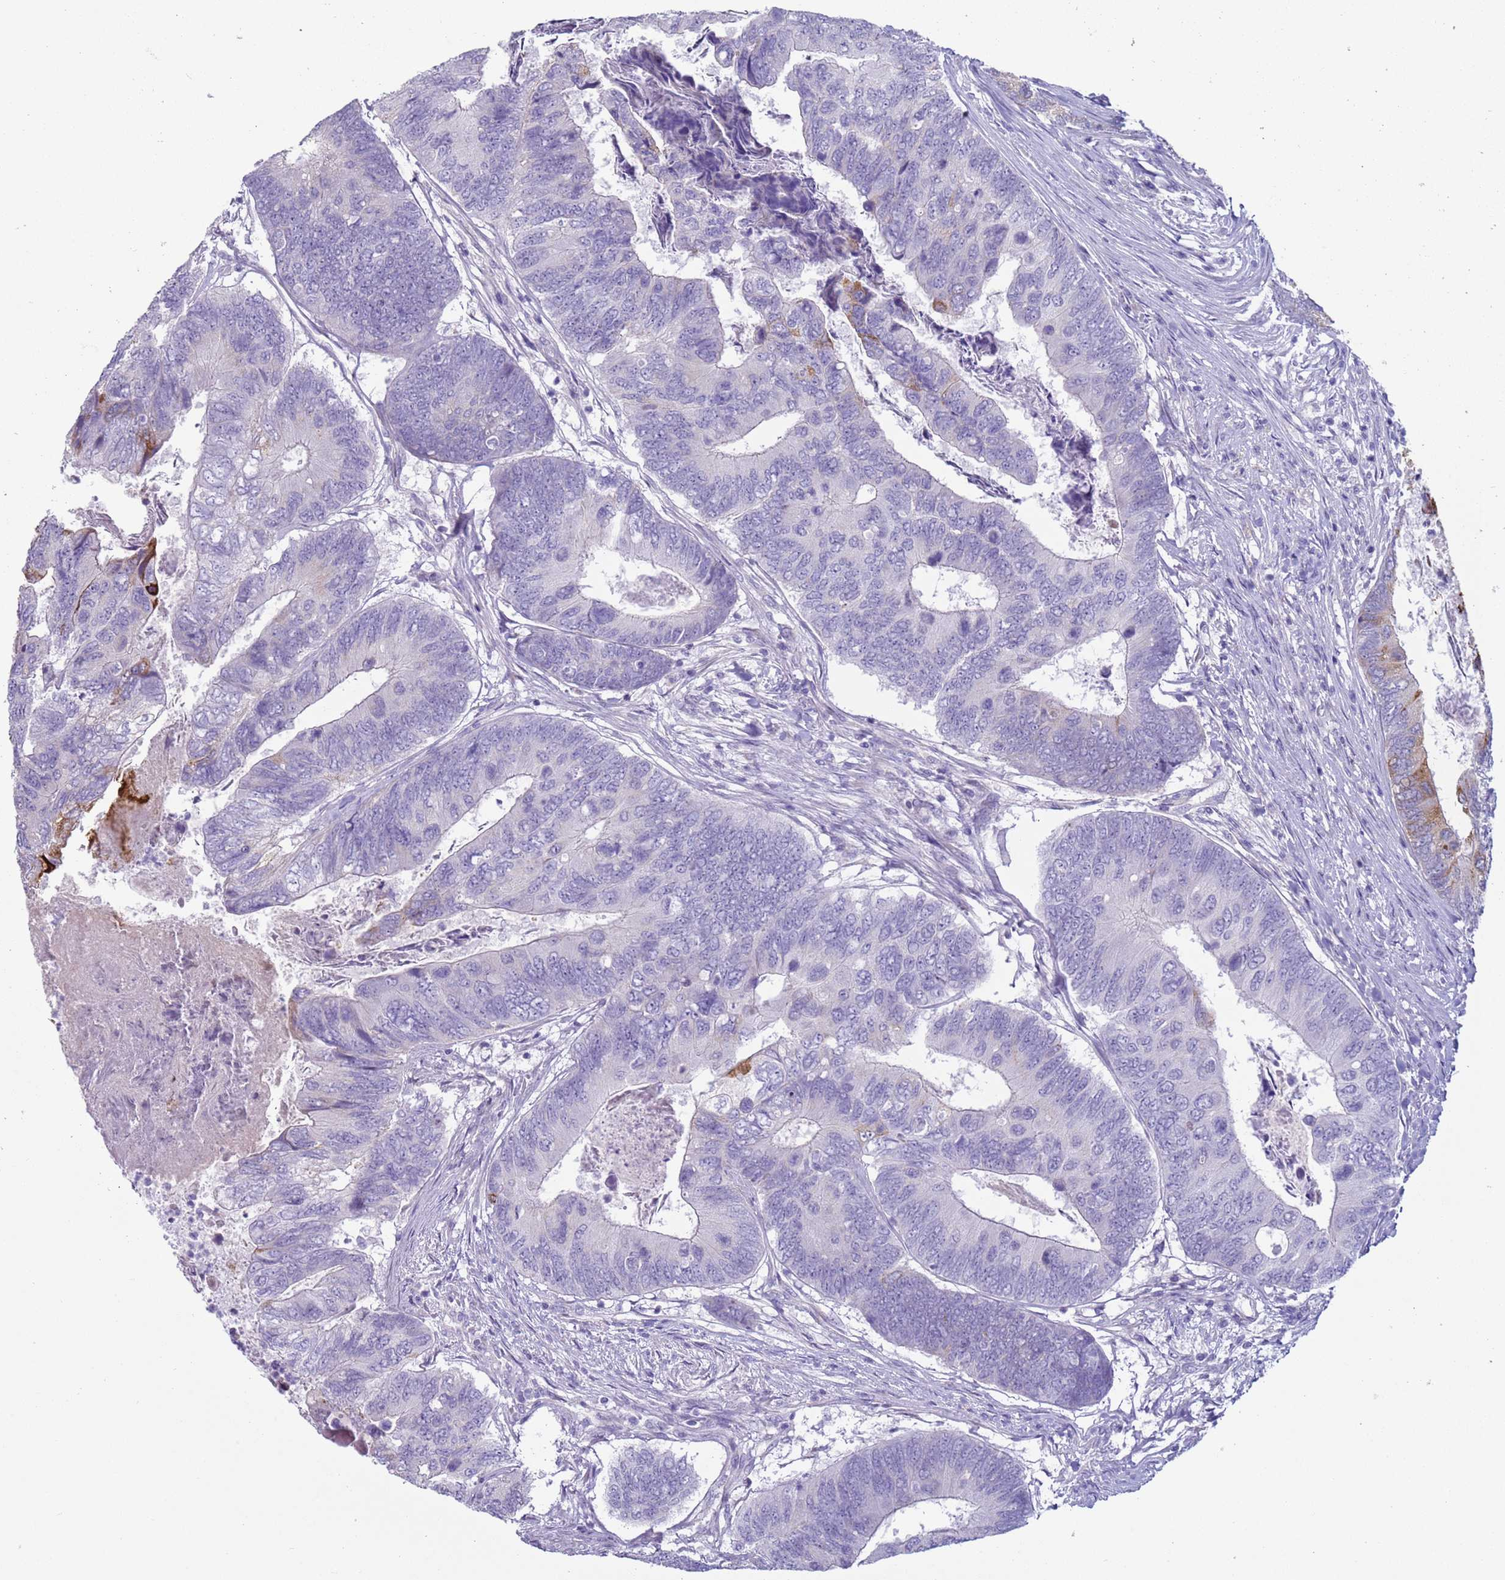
{"staining": {"intensity": "moderate", "quantity": "<25%", "location": "cytoplasmic/membranous"}, "tissue": "colorectal cancer", "cell_type": "Tumor cells", "image_type": "cancer", "snomed": [{"axis": "morphology", "description": "Adenocarcinoma, NOS"}, {"axis": "topography", "description": "Colon"}], "caption": "Tumor cells exhibit moderate cytoplasmic/membranous positivity in about <25% of cells in adenocarcinoma (colorectal).", "gene": "NPAP1", "patient": {"sex": "female", "age": 67}}